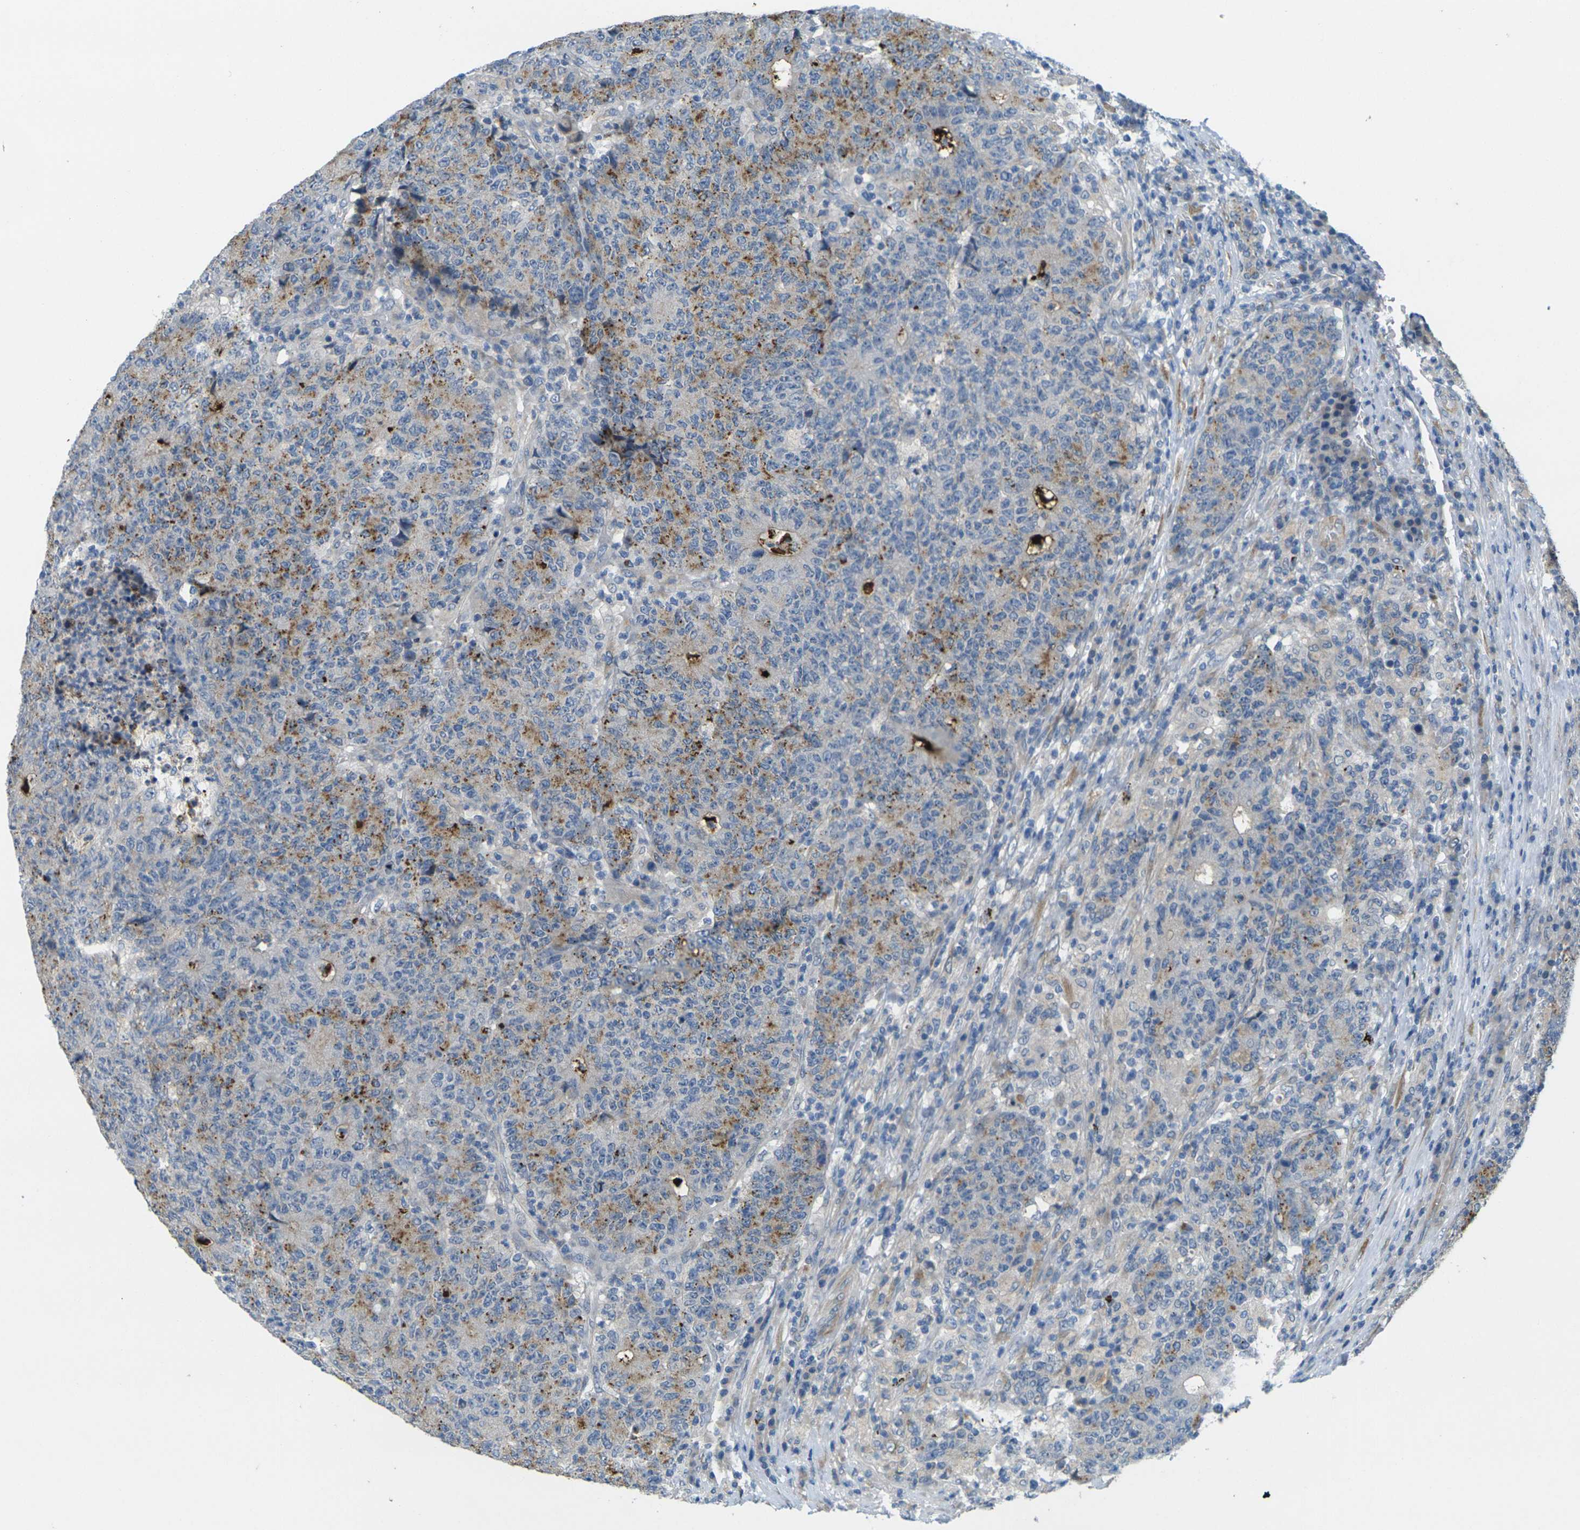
{"staining": {"intensity": "moderate", "quantity": "25%-75%", "location": "cytoplasmic/membranous"}, "tissue": "colorectal cancer", "cell_type": "Tumor cells", "image_type": "cancer", "snomed": [{"axis": "morphology", "description": "Normal tissue, NOS"}, {"axis": "morphology", "description": "Adenocarcinoma, NOS"}, {"axis": "topography", "description": "Colon"}], "caption": "Immunohistochemical staining of colorectal cancer reveals medium levels of moderate cytoplasmic/membranous protein expression in approximately 25%-75% of tumor cells.", "gene": "CYP2C8", "patient": {"sex": "female", "age": 75}}